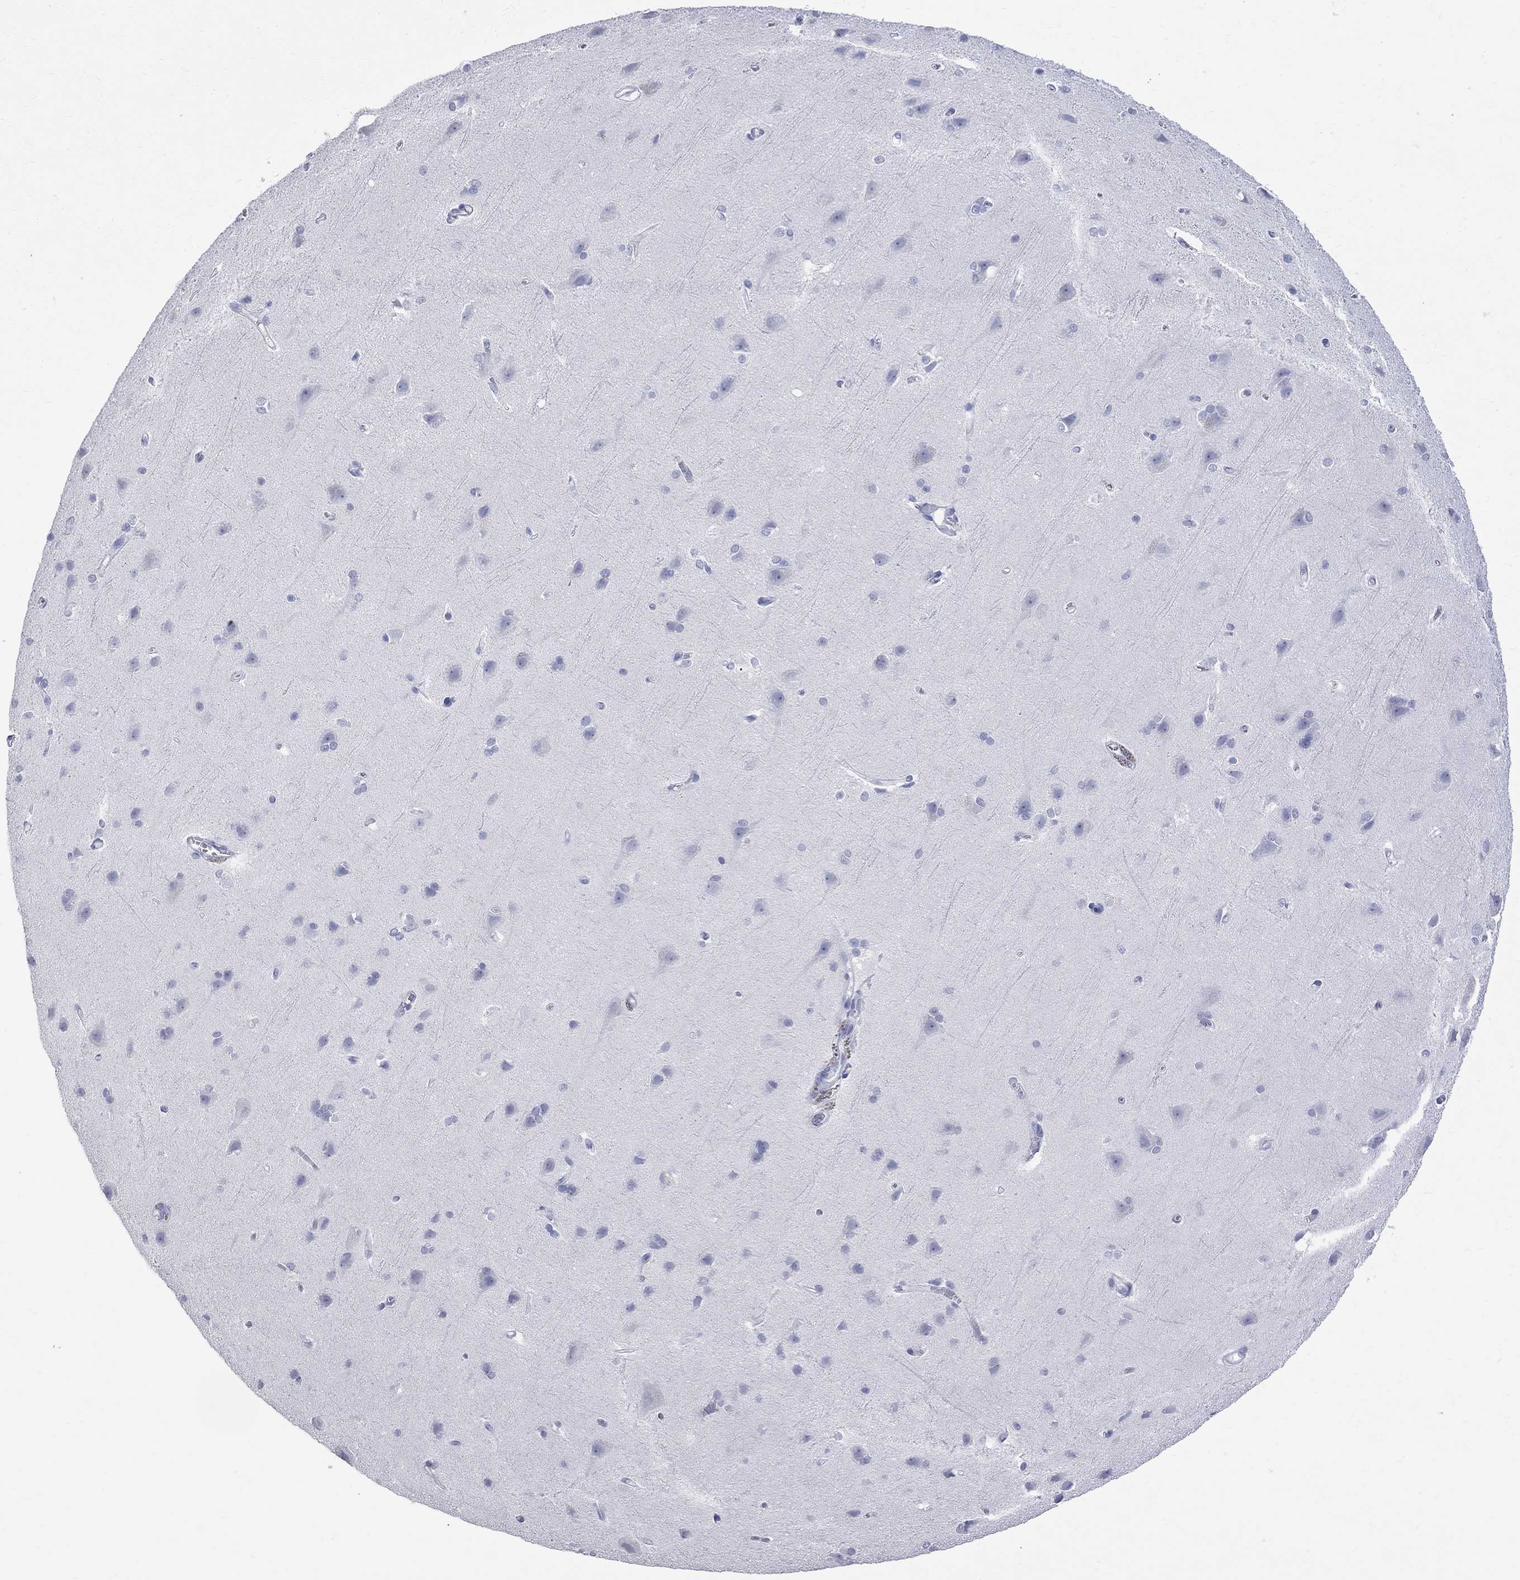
{"staining": {"intensity": "negative", "quantity": "none", "location": "none"}, "tissue": "cerebral cortex", "cell_type": "Endothelial cells", "image_type": "normal", "snomed": [{"axis": "morphology", "description": "Normal tissue, NOS"}, {"axis": "topography", "description": "Cerebral cortex"}], "caption": "The immunohistochemistry micrograph has no significant staining in endothelial cells of cerebral cortex.", "gene": "BPIFB1", "patient": {"sex": "male", "age": 37}}